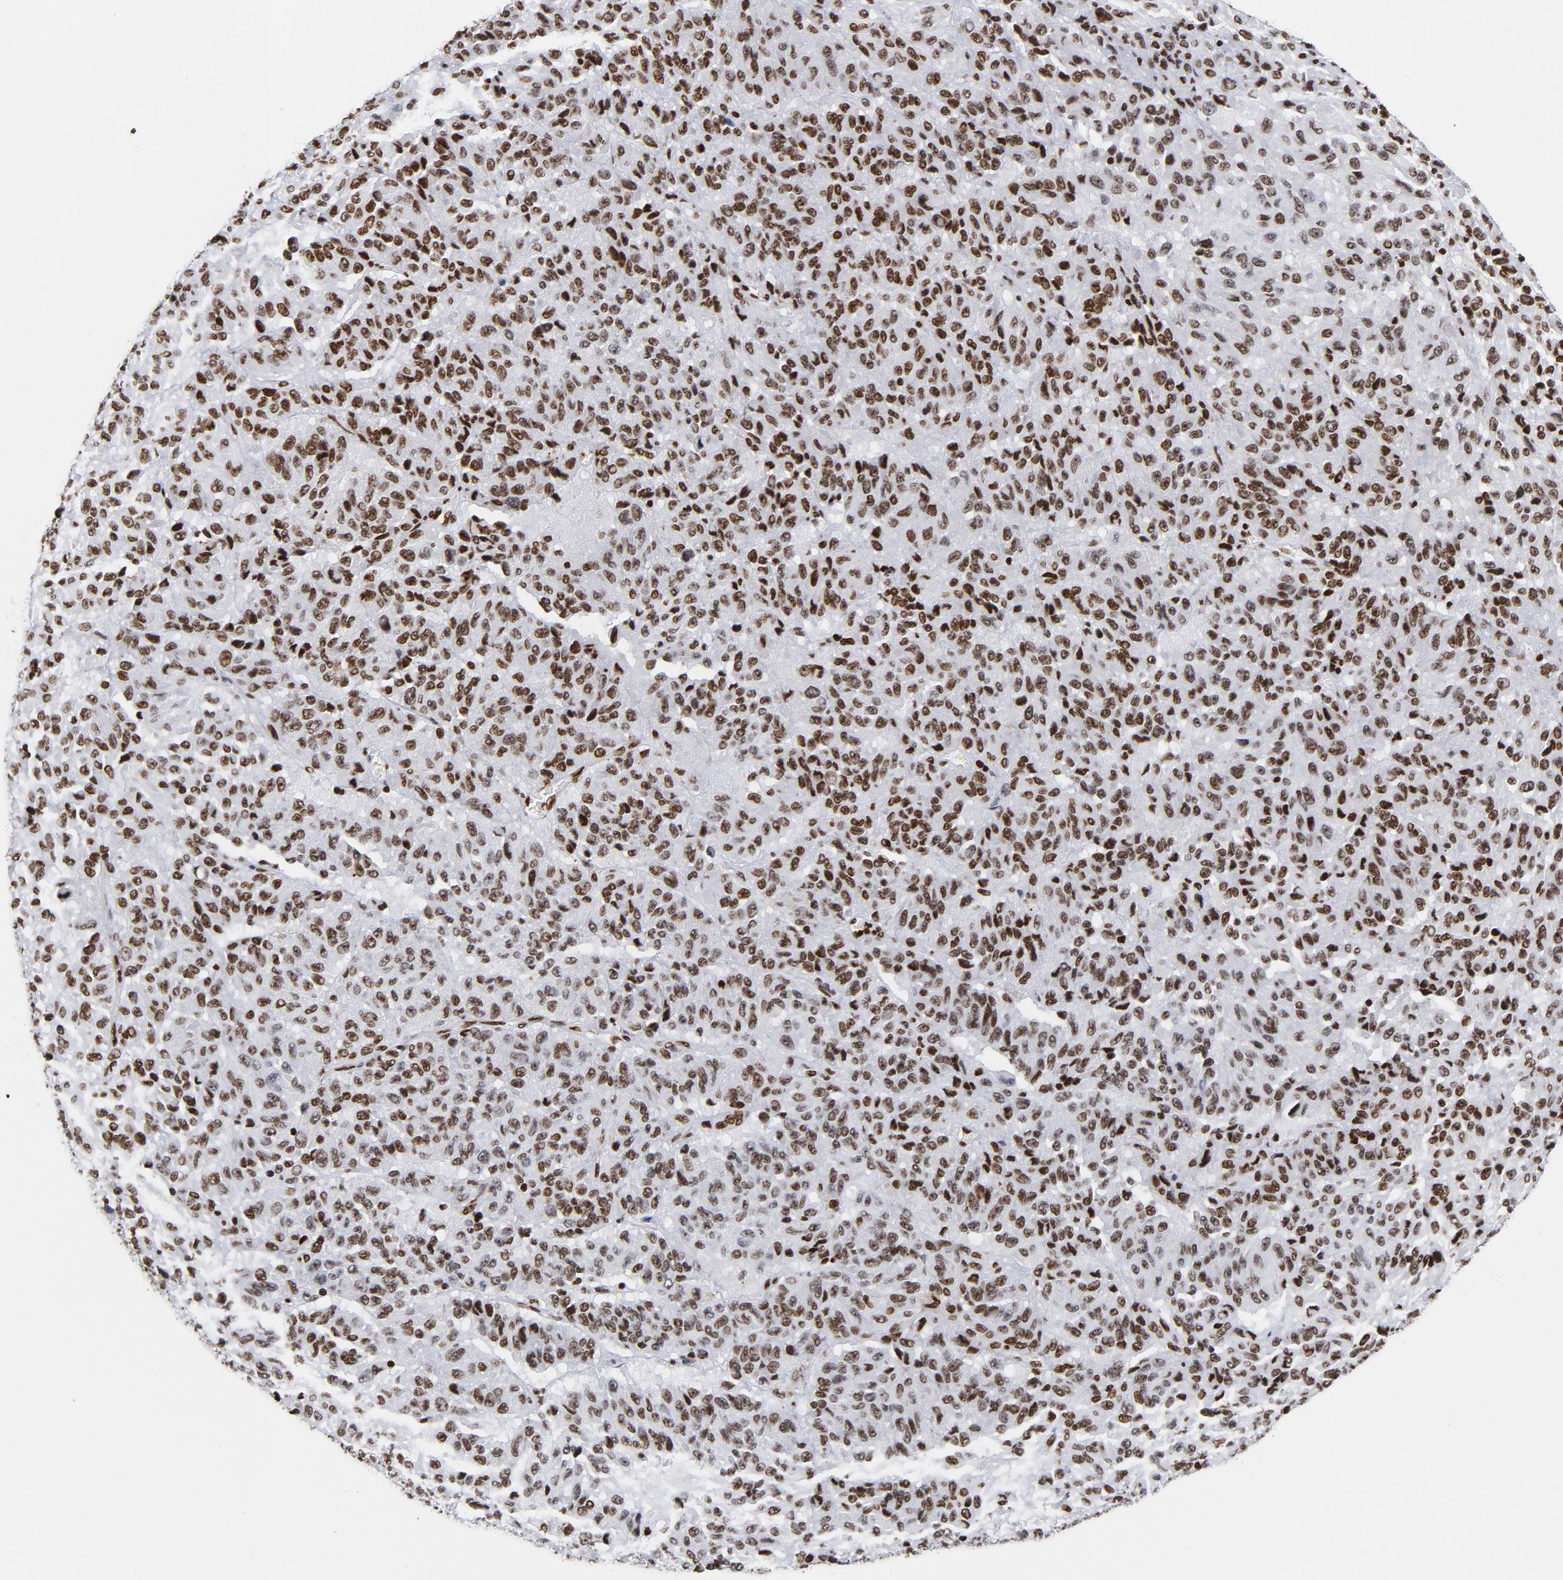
{"staining": {"intensity": "moderate", "quantity": ">75%", "location": "nuclear"}, "tissue": "melanoma", "cell_type": "Tumor cells", "image_type": "cancer", "snomed": [{"axis": "morphology", "description": "Malignant melanoma, Metastatic site"}, {"axis": "topography", "description": "Lung"}], "caption": "Immunohistochemistry (IHC) of melanoma displays medium levels of moderate nuclear expression in about >75% of tumor cells.", "gene": "TOP2B", "patient": {"sex": "male", "age": 64}}